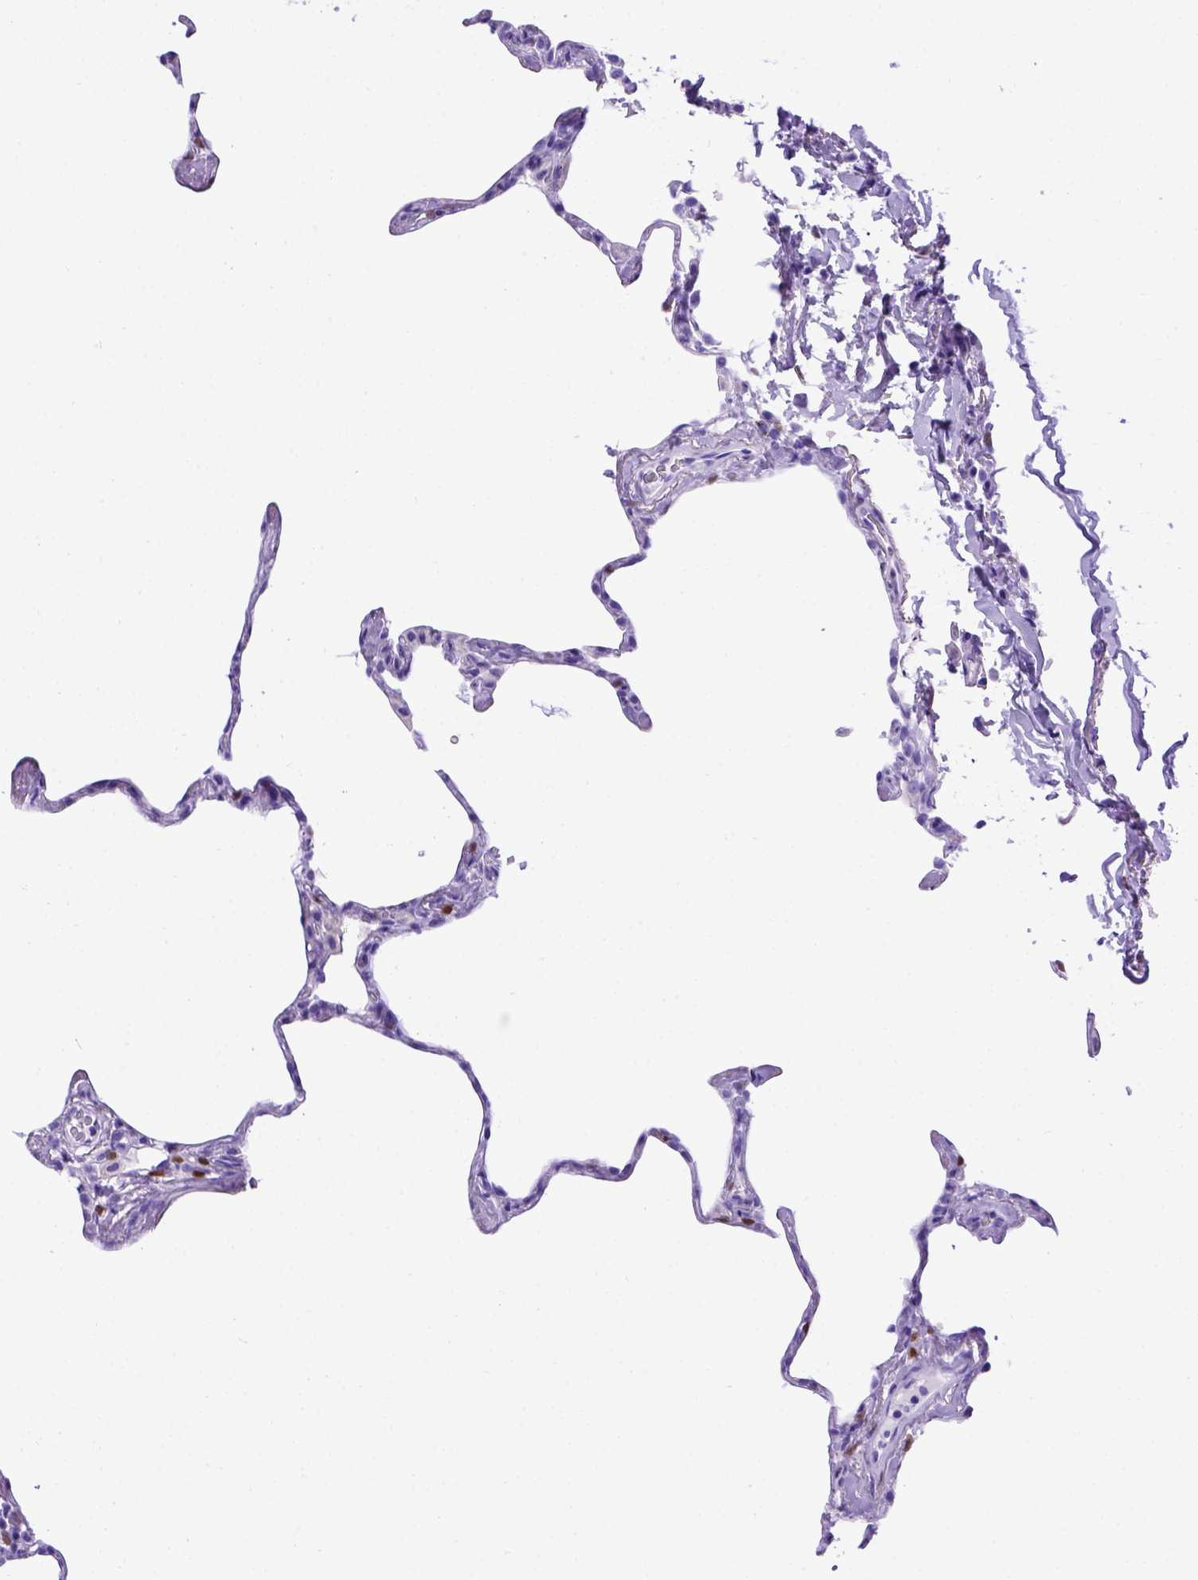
{"staining": {"intensity": "negative", "quantity": "none", "location": "none"}, "tissue": "lung", "cell_type": "Alveolar cells", "image_type": "normal", "snomed": [{"axis": "morphology", "description": "Normal tissue, NOS"}, {"axis": "topography", "description": "Lung"}], "caption": "The immunohistochemistry photomicrograph has no significant positivity in alveolar cells of lung.", "gene": "MEOX2", "patient": {"sex": "male", "age": 65}}